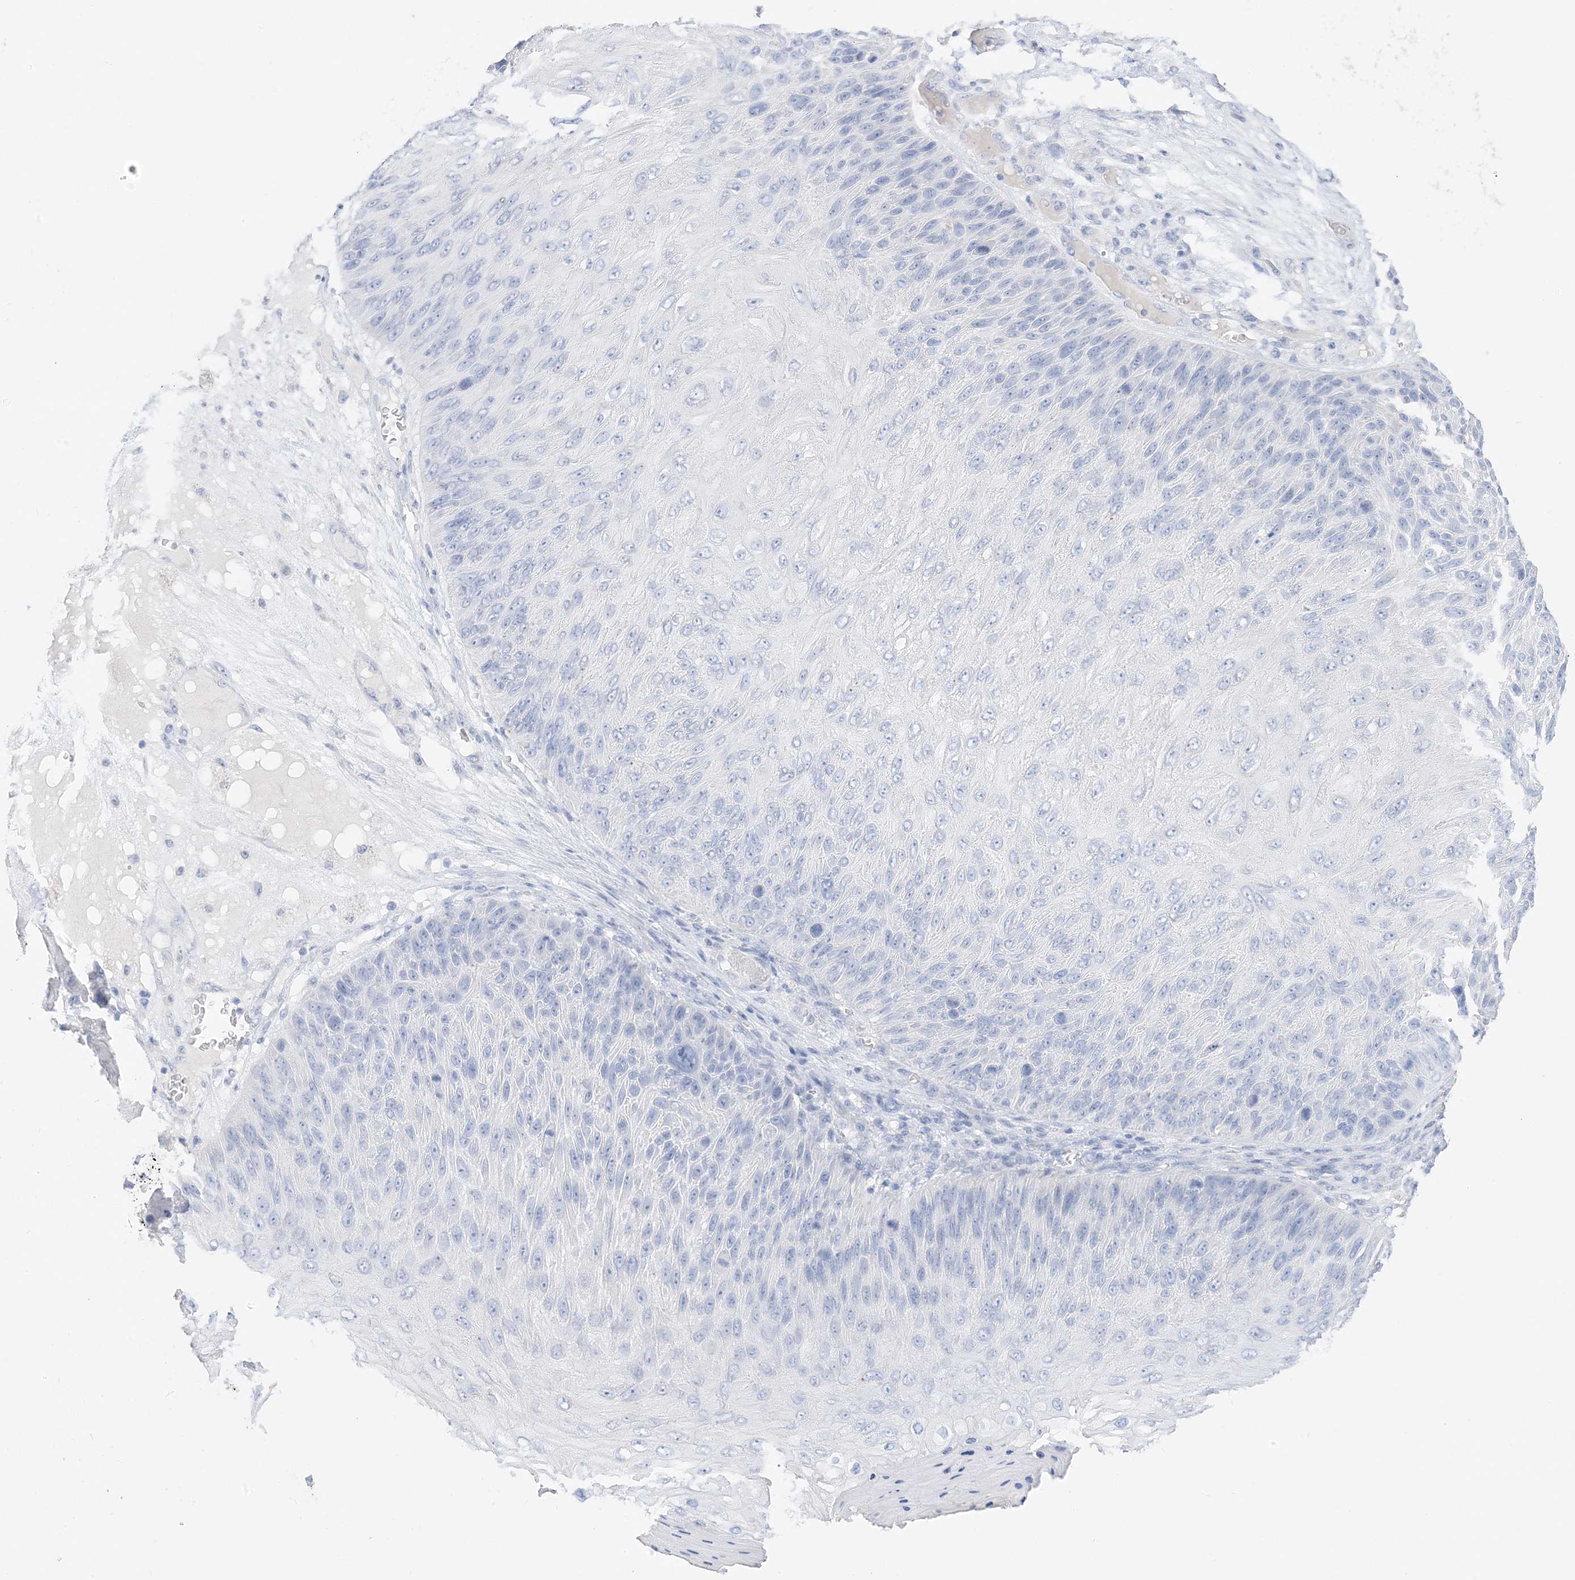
{"staining": {"intensity": "negative", "quantity": "none", "location": "none"}, "tissue": "skin cancer", "cell_type": "Tumor cells", "image_type": "cancer", "snomed": [{"axis": "morphology", "description": "Squamous cell carcinoma, NOS"}, {"axis": "topography", "description": "Skin"}], "caption": "Skin cancer was stained to show a protein in brown. There is no significant expression in tumor cells.", "gene": "MUC17", "patient": {"sex": "female", "age": 88}}